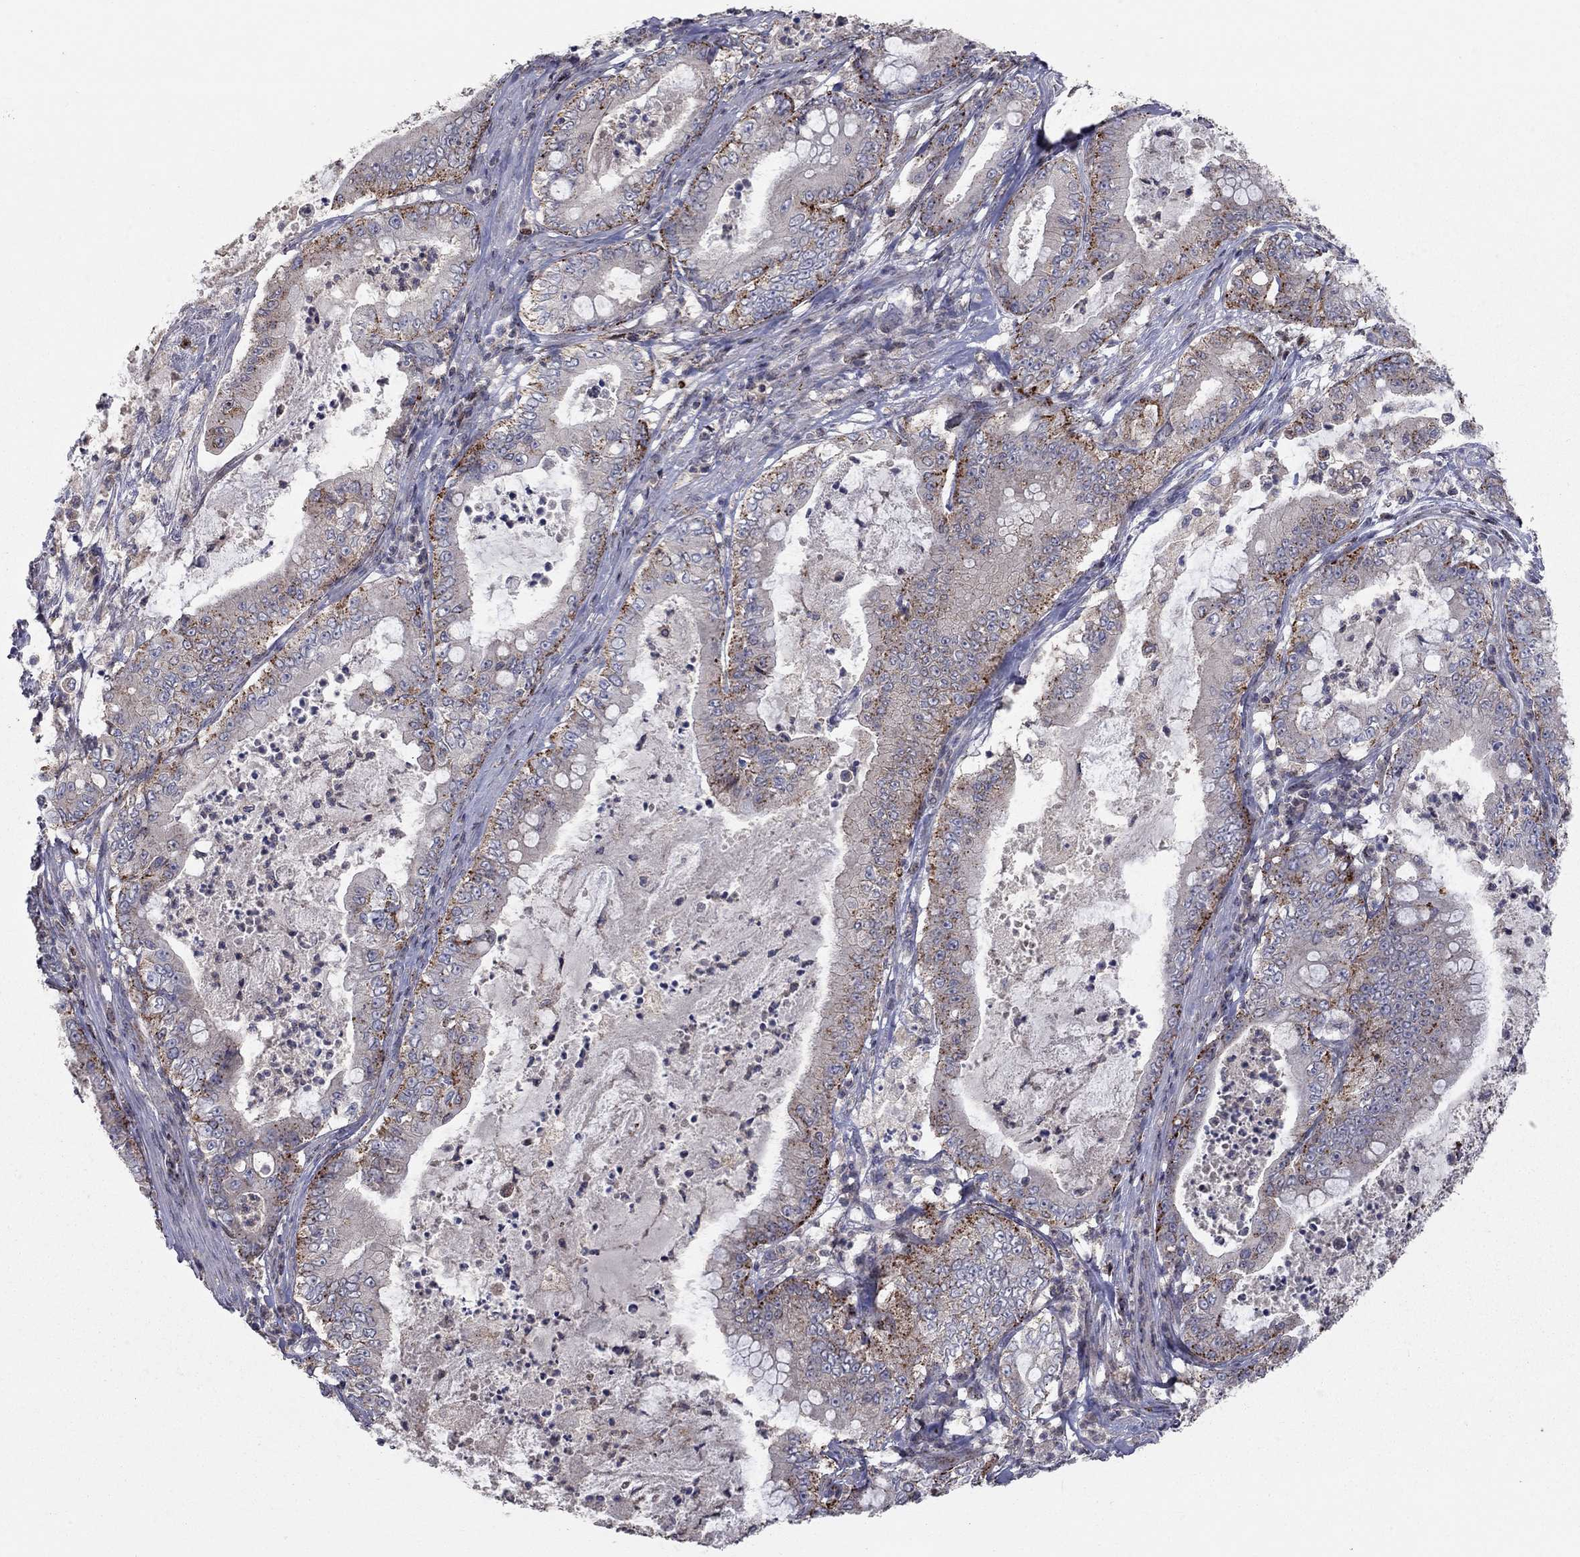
{"staining": {"intensity": "strong", "quantity": "25%-75%", "location": "cytoplasmic/membranous"}, "tissue": "pancreatic cancer", "cell_type": "Tumor cells", "image_type": "cancer", "snomed": [{"axis": "morphology", "description": "Adenocarcinoma, NOS"}, {"axis": "topography", "description": "Pancreas"}], "caption": "Pancreatic cancer (adenocarcinoma) stained for a protein demonstrates strong cytoplasmic/membranous positivity in tumor cells. (DAB (3,3'-diaminobenzidine) IHC, brown staining for protein, blue staining for nuclei).", "gene": "ERN2", "patient": {"sex": "male", "age": 71}}